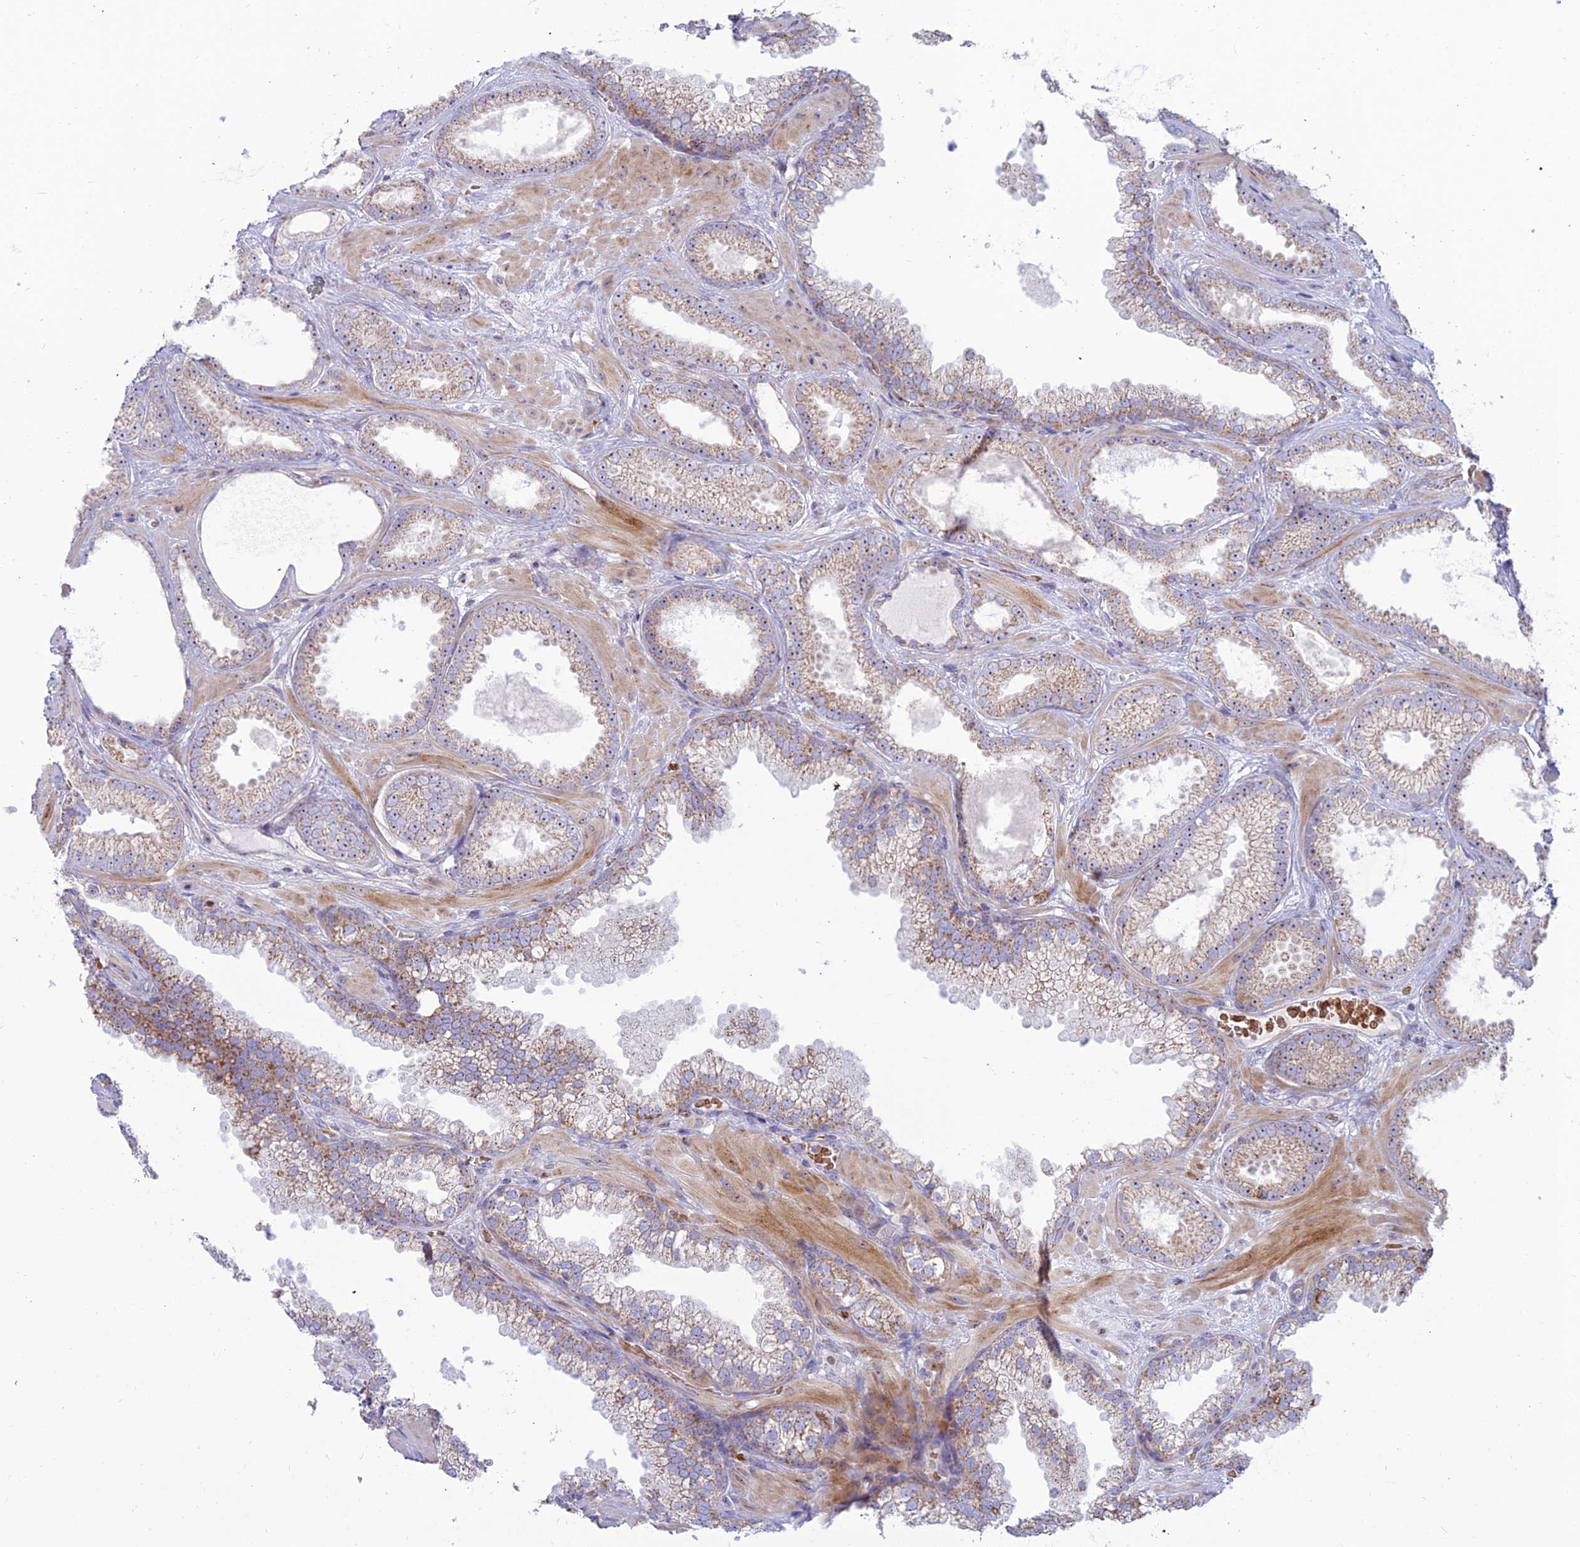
{"staining": {"intensity": "weak", "quantity": ">75%", "location": "cytoplasmic/membranous"}, "tissue": "prostate cancer", "cell_type": "Tumor cells", "image_type": "cancer", "snomed": [{"axis": "morphology", "description": "Adenocarcinoma, Low grade"}, {"axis": "topography", "description": "Prostate"}], "caption": "DAB immunohistochemical staining of adenocarcinoma (low-grade) (prostate) reveals weak cytoplasmic/membranous protein positivity in approximately >75% of tumor cells. (Stains: DAB (3,3'-diaminobenzidine) in brown, nuclei in blue, Microscopy: brightfield microscopy at high magnification).", "gene": "SLC35F4", "patient": {"sex": "male", "age": 57}}